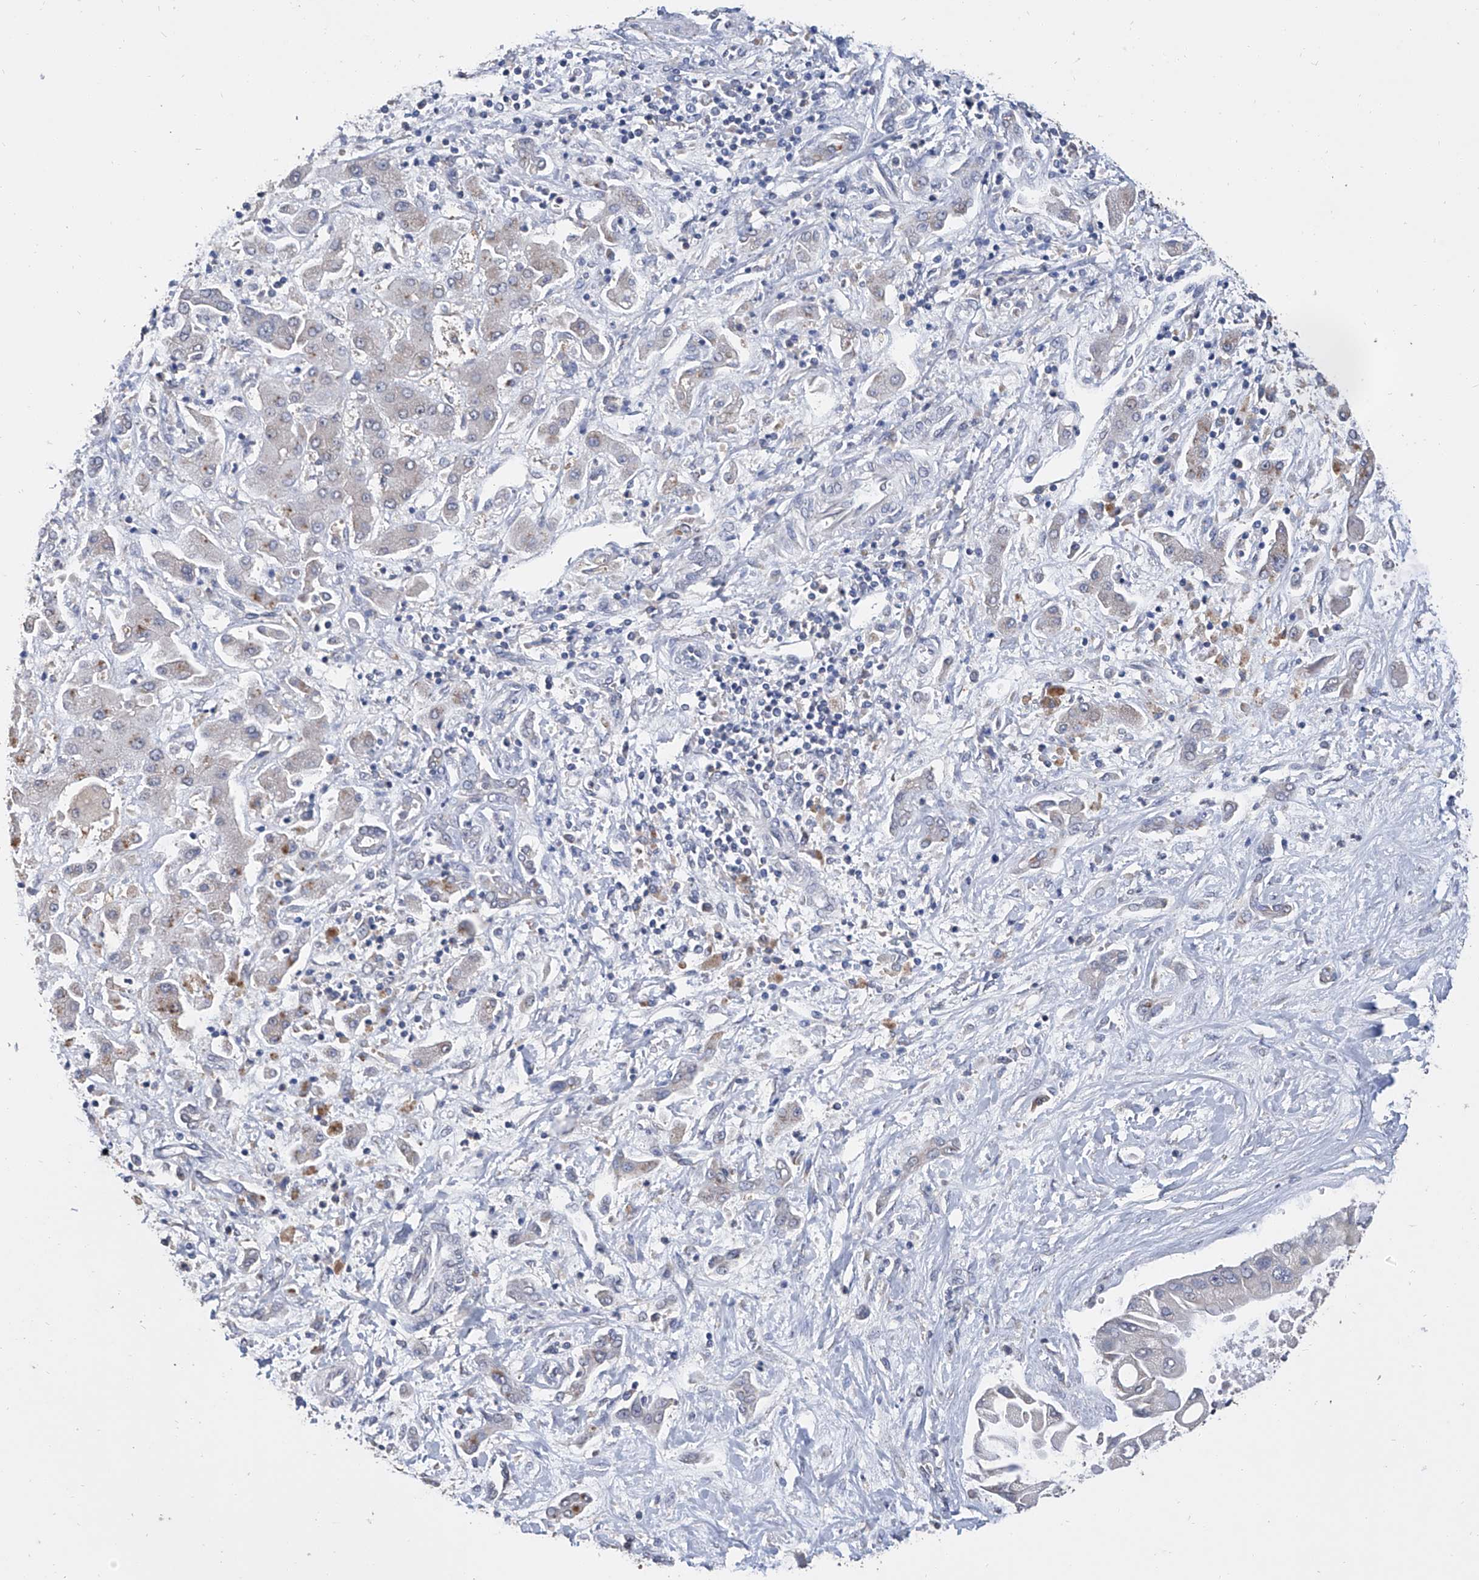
{"staining": {"intensity": "negative", "quantity": "none", "location": "none"}, "tissue": "liver cancer", "cell_type": "Tumor cells", "image_type": "cancer", "snomed": [{"axis": "morphology", "description": "Cholangiocarcinoma"}, {"axis": "topography", "description": "Liver"}], "caption": "The micrograph displays no staining of tumor cells in liver cancer.", "gene": "GPT", "patient": {"sex": "male", "age": 50}}